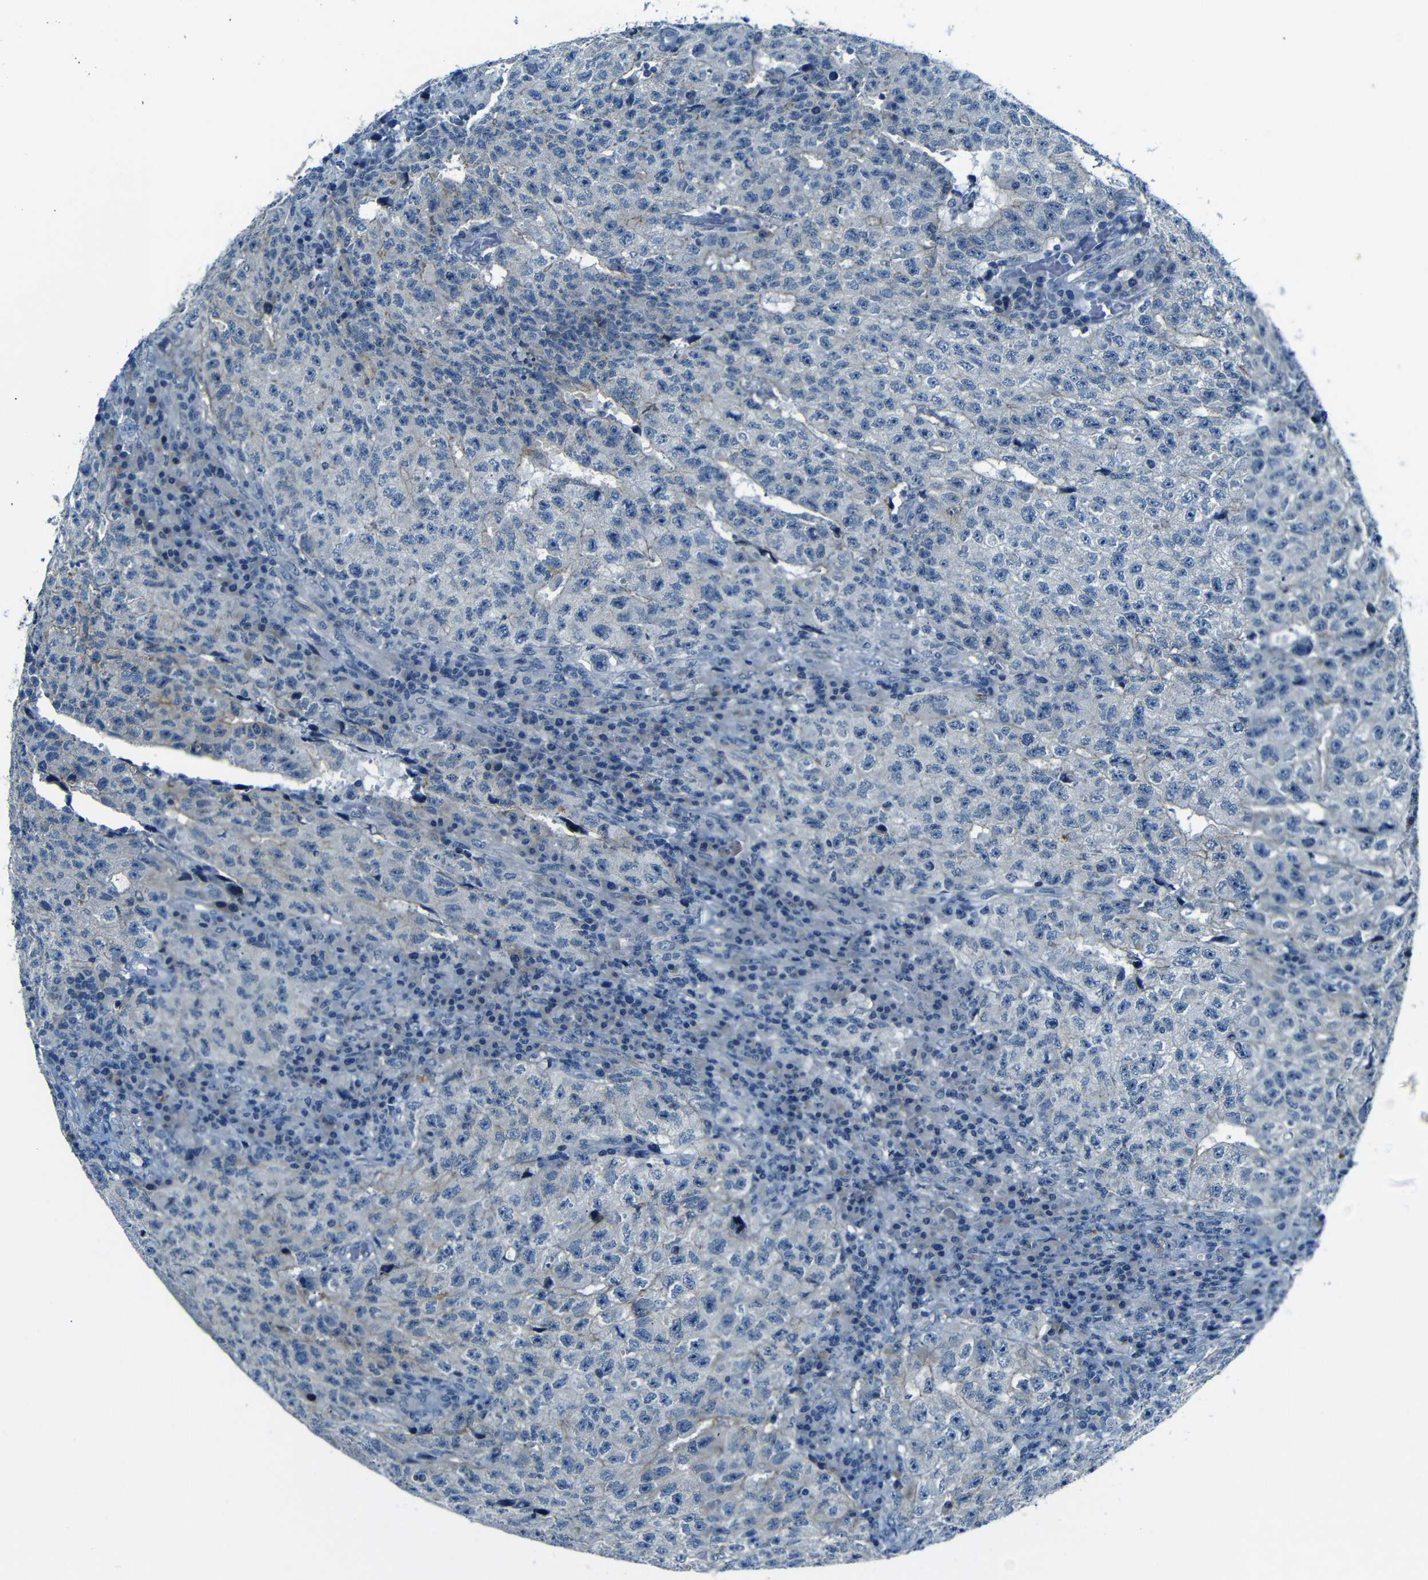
{"staining": {"intensity": "weak", "quantity": "<25%", "location": "cytoplasmic/membranous"}, "tissue": "testis cancer", "cell_type": "Tumor cells", "image_type": "cancer", "snomed": [{"axis": "morphology", "description": "Necrosis, NOS"}, {"axis": "morphology", "description": "Carcinoma, Embryonal, NOS"}, {"axis": "topography", "description": "Testis"}], "caption": "High power microscopy histopathology image of an immunohistochemistry photomicrograph of testis cancer, revealing no significant expression in tumor cells.", "gene": "ANK3", "patient": {"sex": "male", "age": 19}}